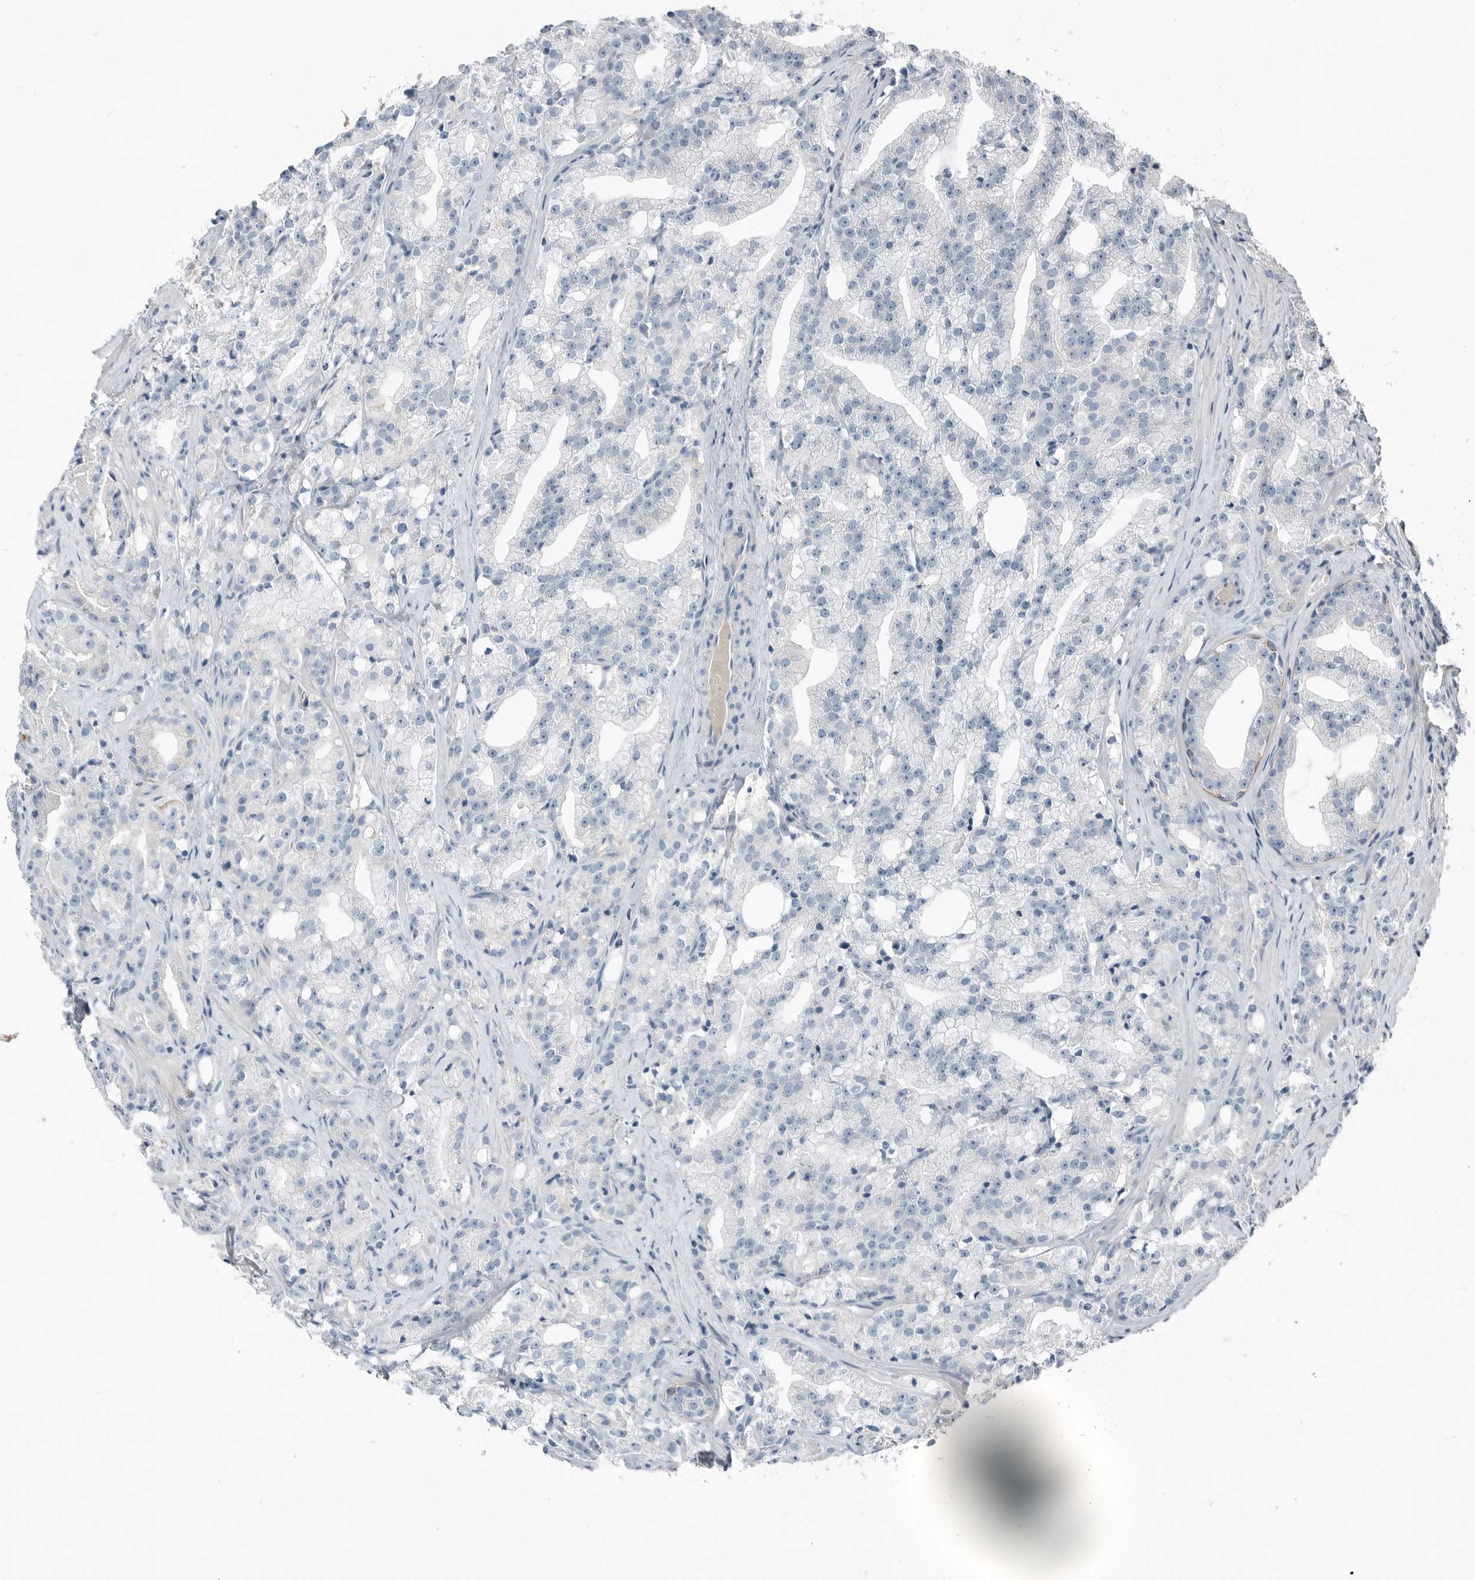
{"staining": {"intensity": "negative", "quantity": "none", "location": "none"}, "tissue": "prostate cancer", "cell_type": "Tumor cells", "image_type": "cancer", "snomed": [{"axis": "morphology", "description": "Adenocarcinoma, High grade"}, {"axis": "topography", "description": "Prostate"}], "caption": "Immunohistochemistry (IHC) histopathology image of human adenocarcinoma (high-grade) (prostate) stained for a protein (brown), which displays no positivity in tumor cells.", "gene": "SERPINB7", "patient": {"sex": "male", "age": 64}}